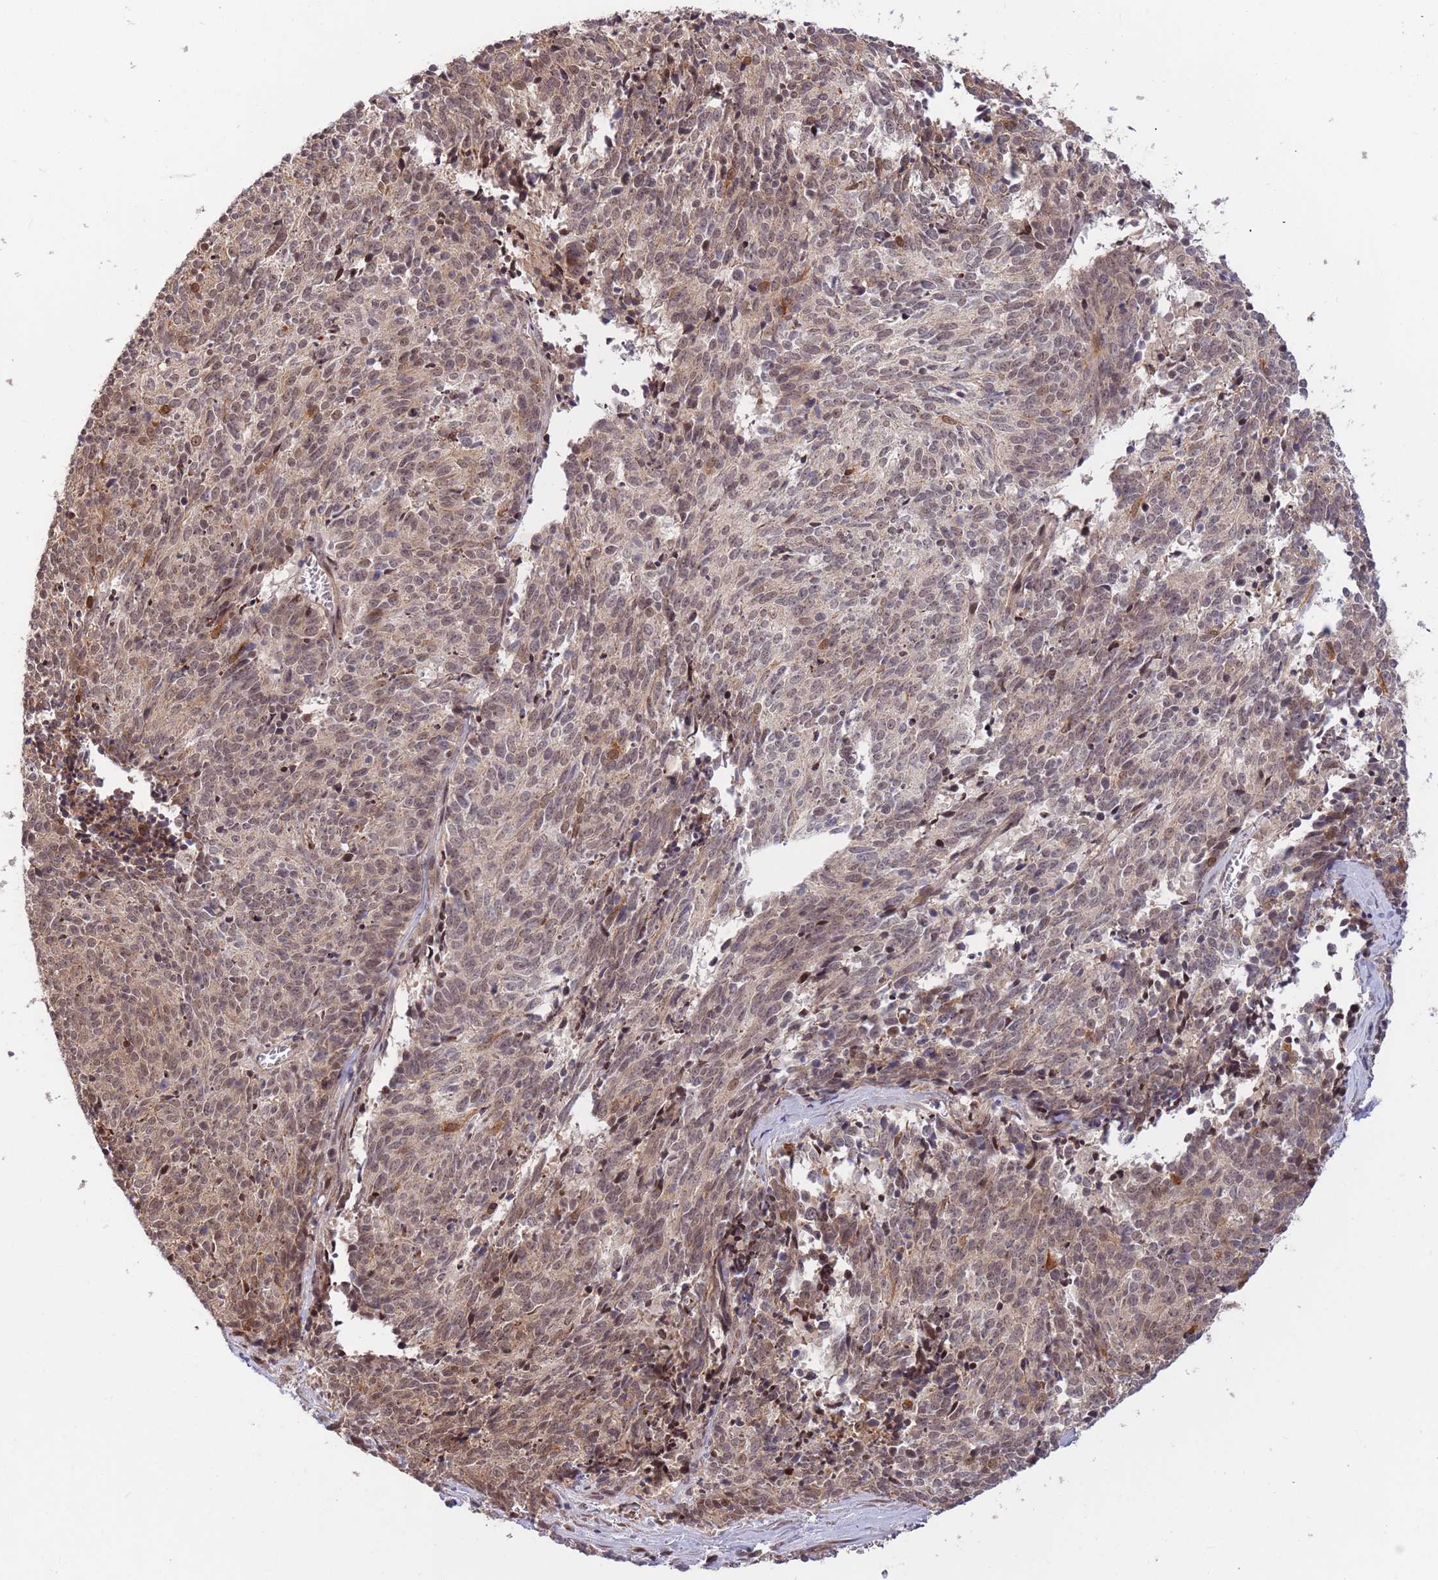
{"staining": {"intensity": "weak", "quantity": "25%-75%", "location": "nuclear"}, "tissue": "cervical cancer", "cell_type": "Tumor cells", "image_type": "cancer", "snomed": [{"axis": "morphology", "description": "Squamous cell carcinoma, NOS"}, {"axis": "topography", "description": "Cervix"}], "caption": "The immunohistochemical stain shows weak nuclear expression in tumor cells of cervical cancer tissue.", "gene": "HAUS3", "patient": {"sex": "female", "age": 29}}